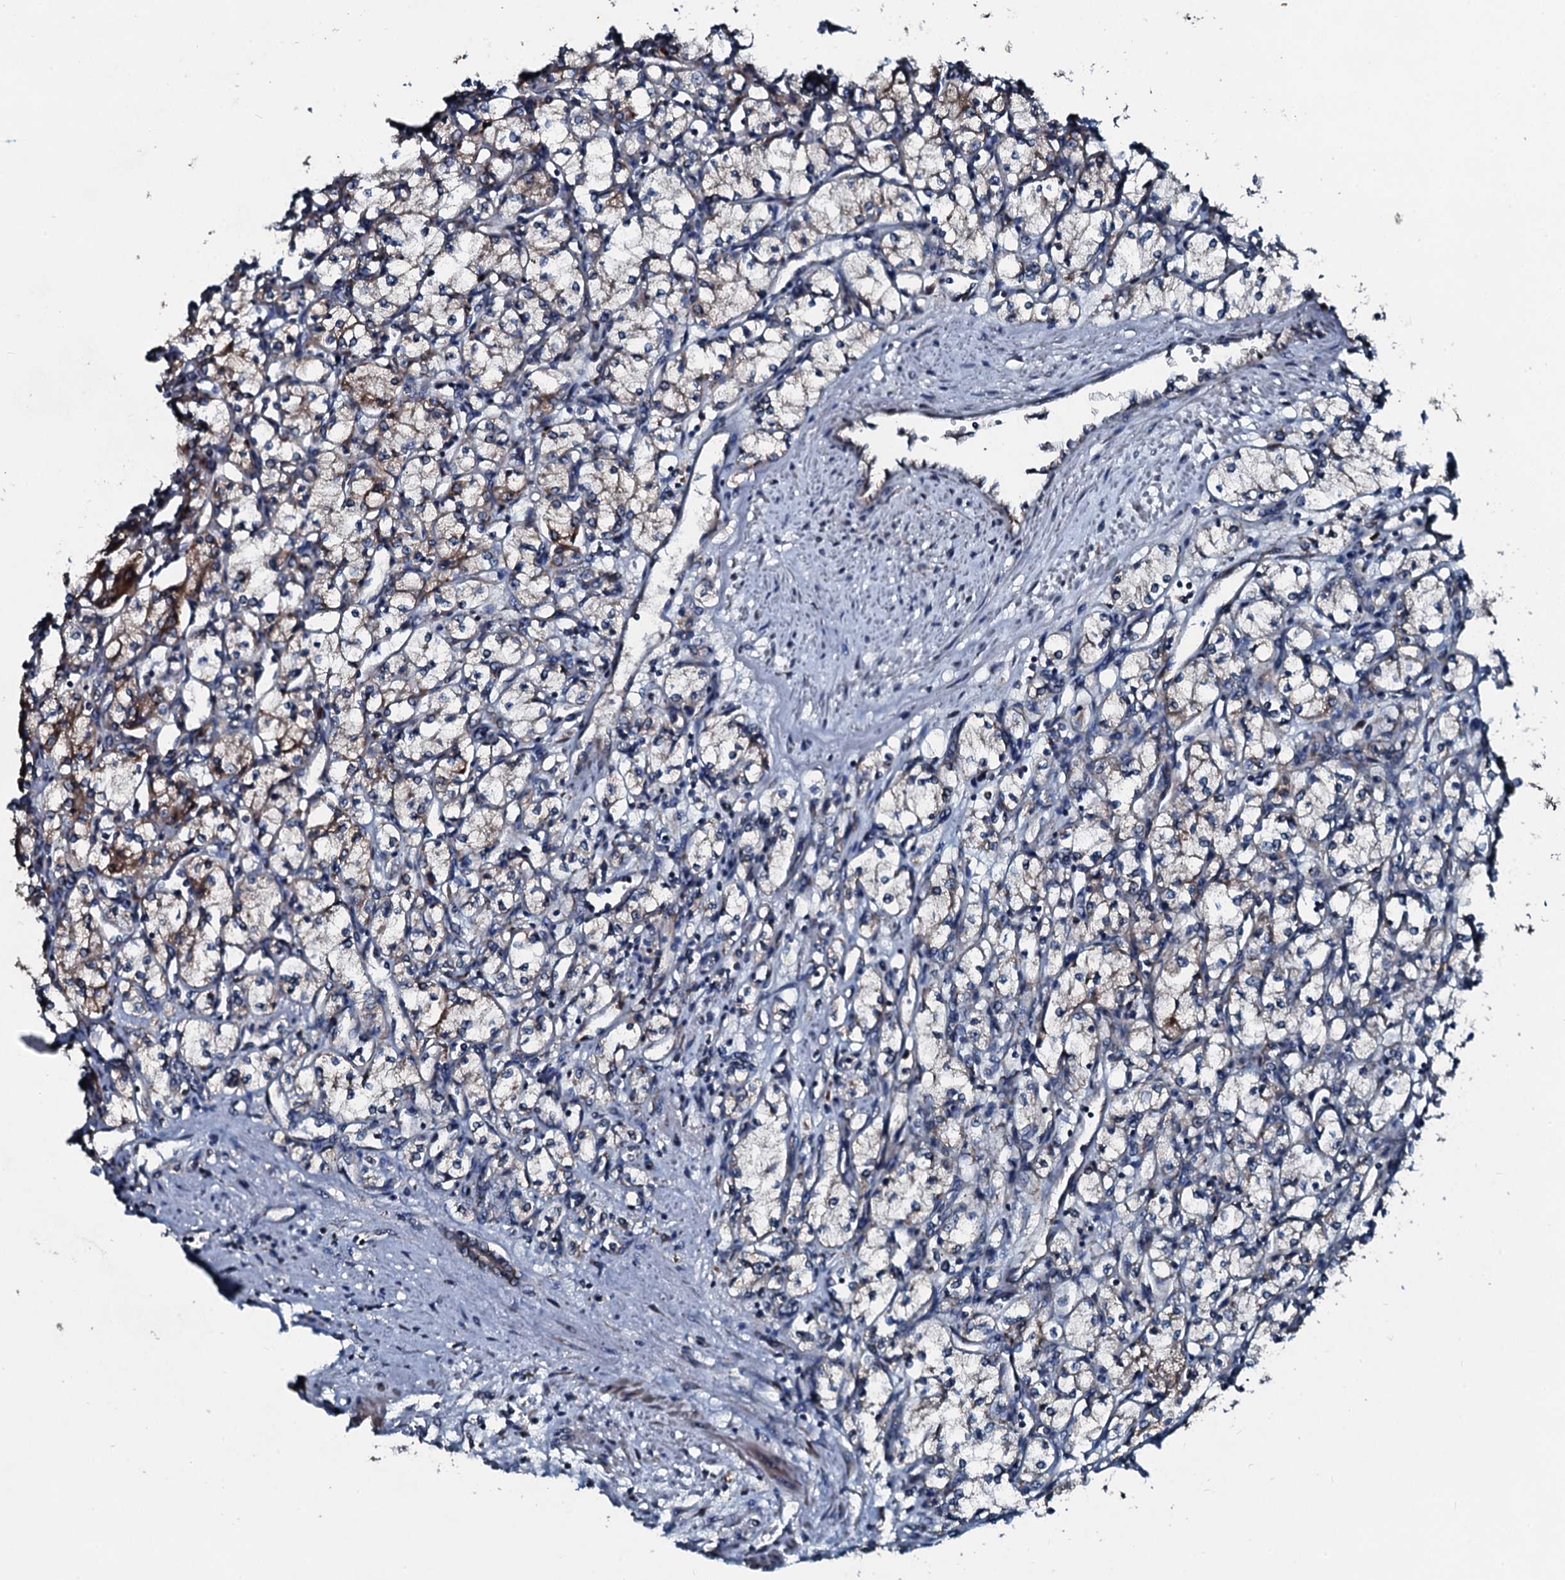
{"staining": {"intensity": "moderate", "quantity": "<25%", "location": "cytoplasmic/membranous"}, "tissue": "renal cancer", "cell_type": "Tumor cells", "image_type": "cancer", "snomed": [{"axis": "morphology", "description": "Adenocarcinoma, NOS"}, {"axis": "topography", "description": "Kidney"}], "caption": "Protein expression analysis of adenocarcinoma (renal) demonstrates moderate cytoplasmic/membranous staining in approximately <25% of tumor cells.", "gene": "ACSS3", "patient": {"sex": "male", "age": 59}}